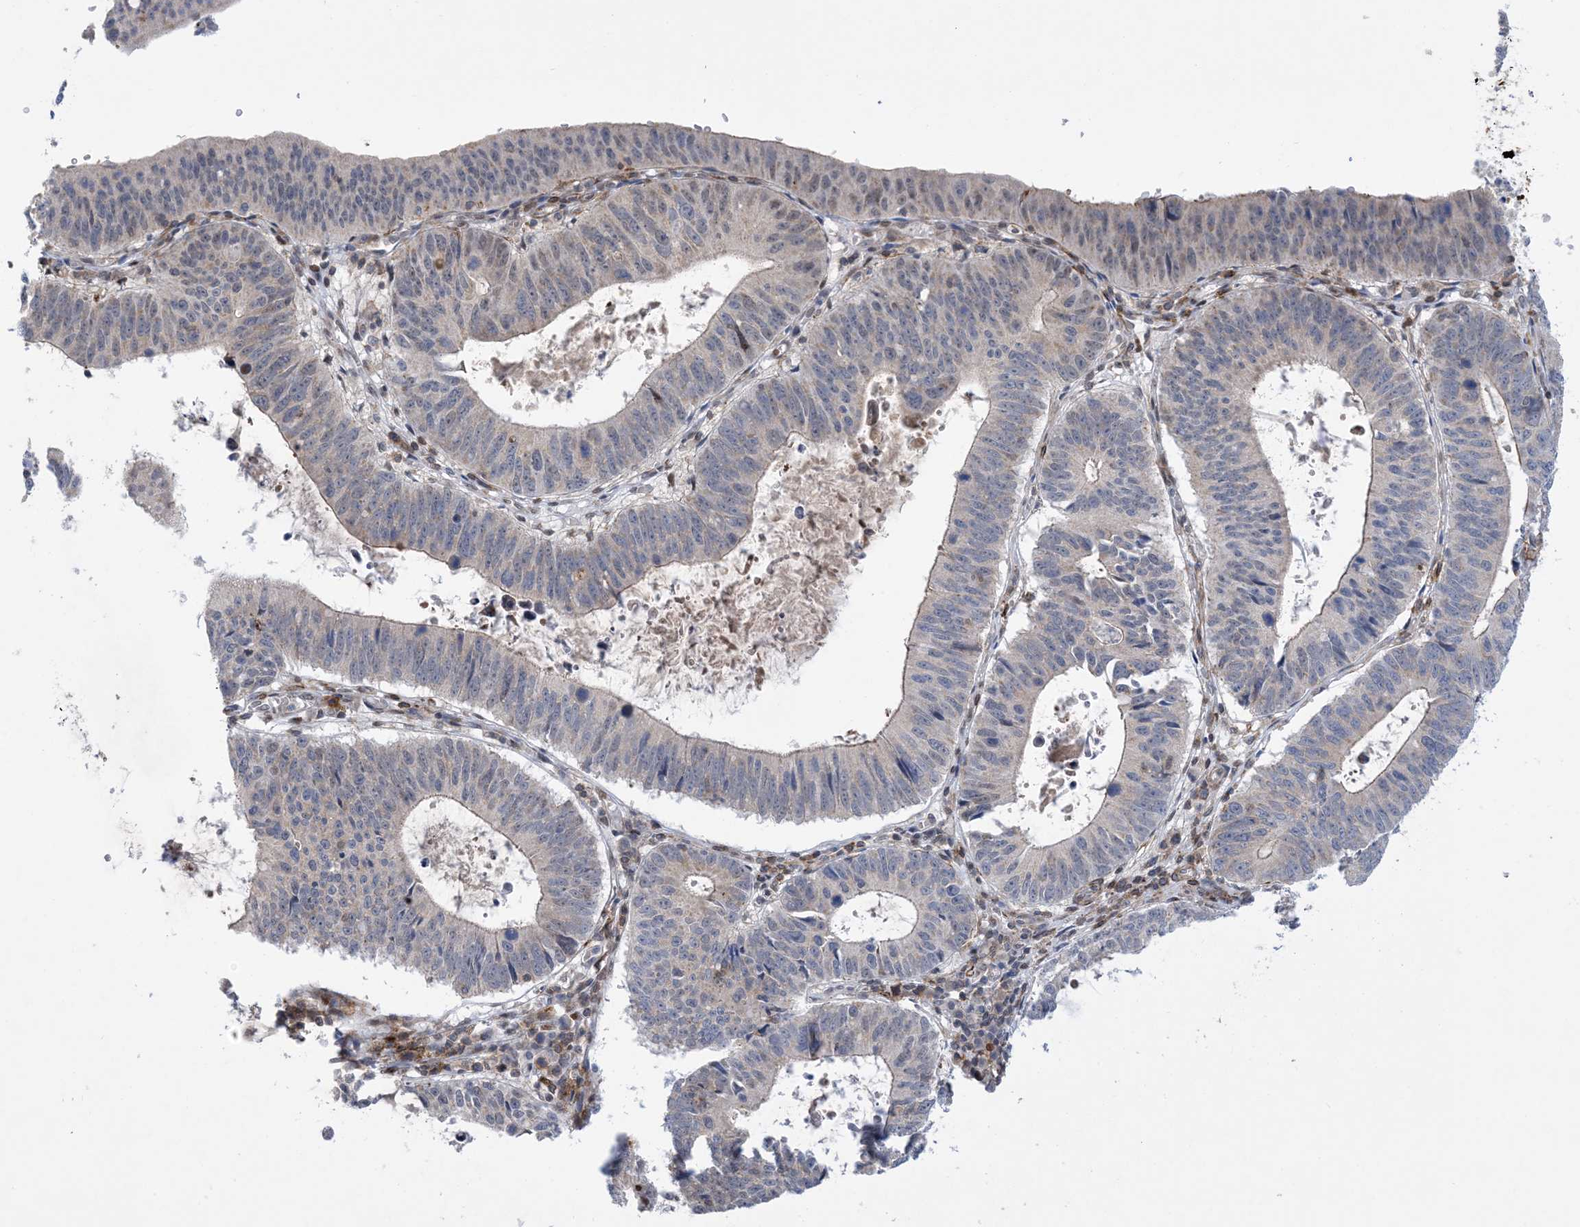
{"staining": {"intensity": "moderate", "quantity": "<25%", "location": "cytoplasmic/membranous"}, "tissue": "stomach cancer", "cell_type": "Tumor cells", "image_type": "cancer", "snomed": [{"axis": "morphology", "description": "Adenocarcinoma, NOS"}, {"axis": "topography", "description": "Stomach"}], "caption": "Protein staining by IHC displays moderate cytoplasmic/membranous expression in approximately <25% of tumor cells in stomach cancer.", "gene": "ZNF8", "patient": {"sex": "male", "age": 59}}